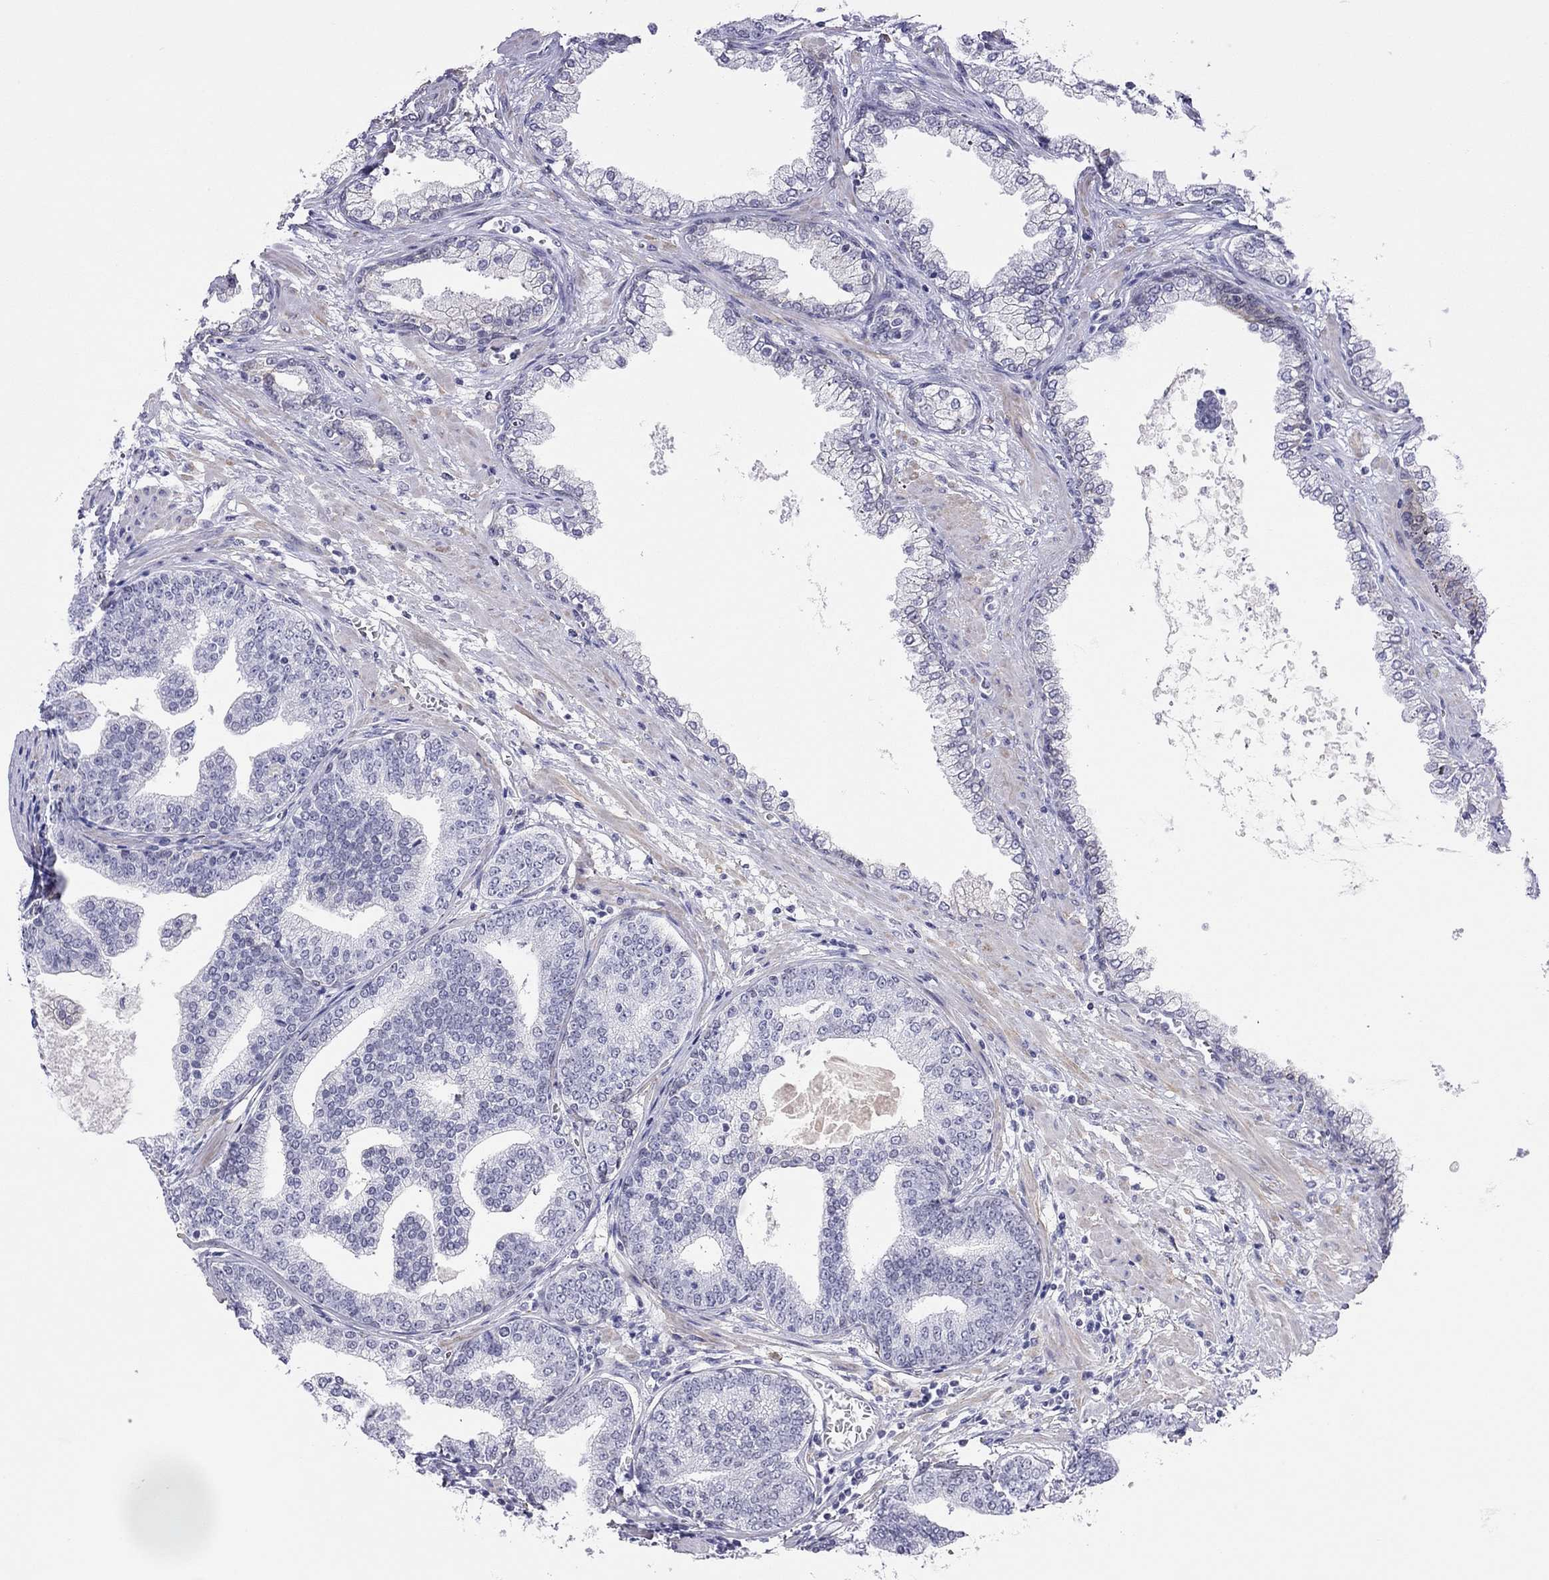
{"staining": {"intensity": "negative", "quantity": "none", "location": "none"}, "tissue": "prostate cancer", "cell_type": "Tumor cells", "image_type": "cancer", "snomed": [{"axis": "morphology", "description": "Adenocarcinoma, NOS"}, {"axis": "topography", "description": "Prostate"}], "caption": "IHC of human prostate cancer exhibits no positivity in tumor cells.", "gene": "MYMX", "patient": {"sex": "male", "age": 64}}